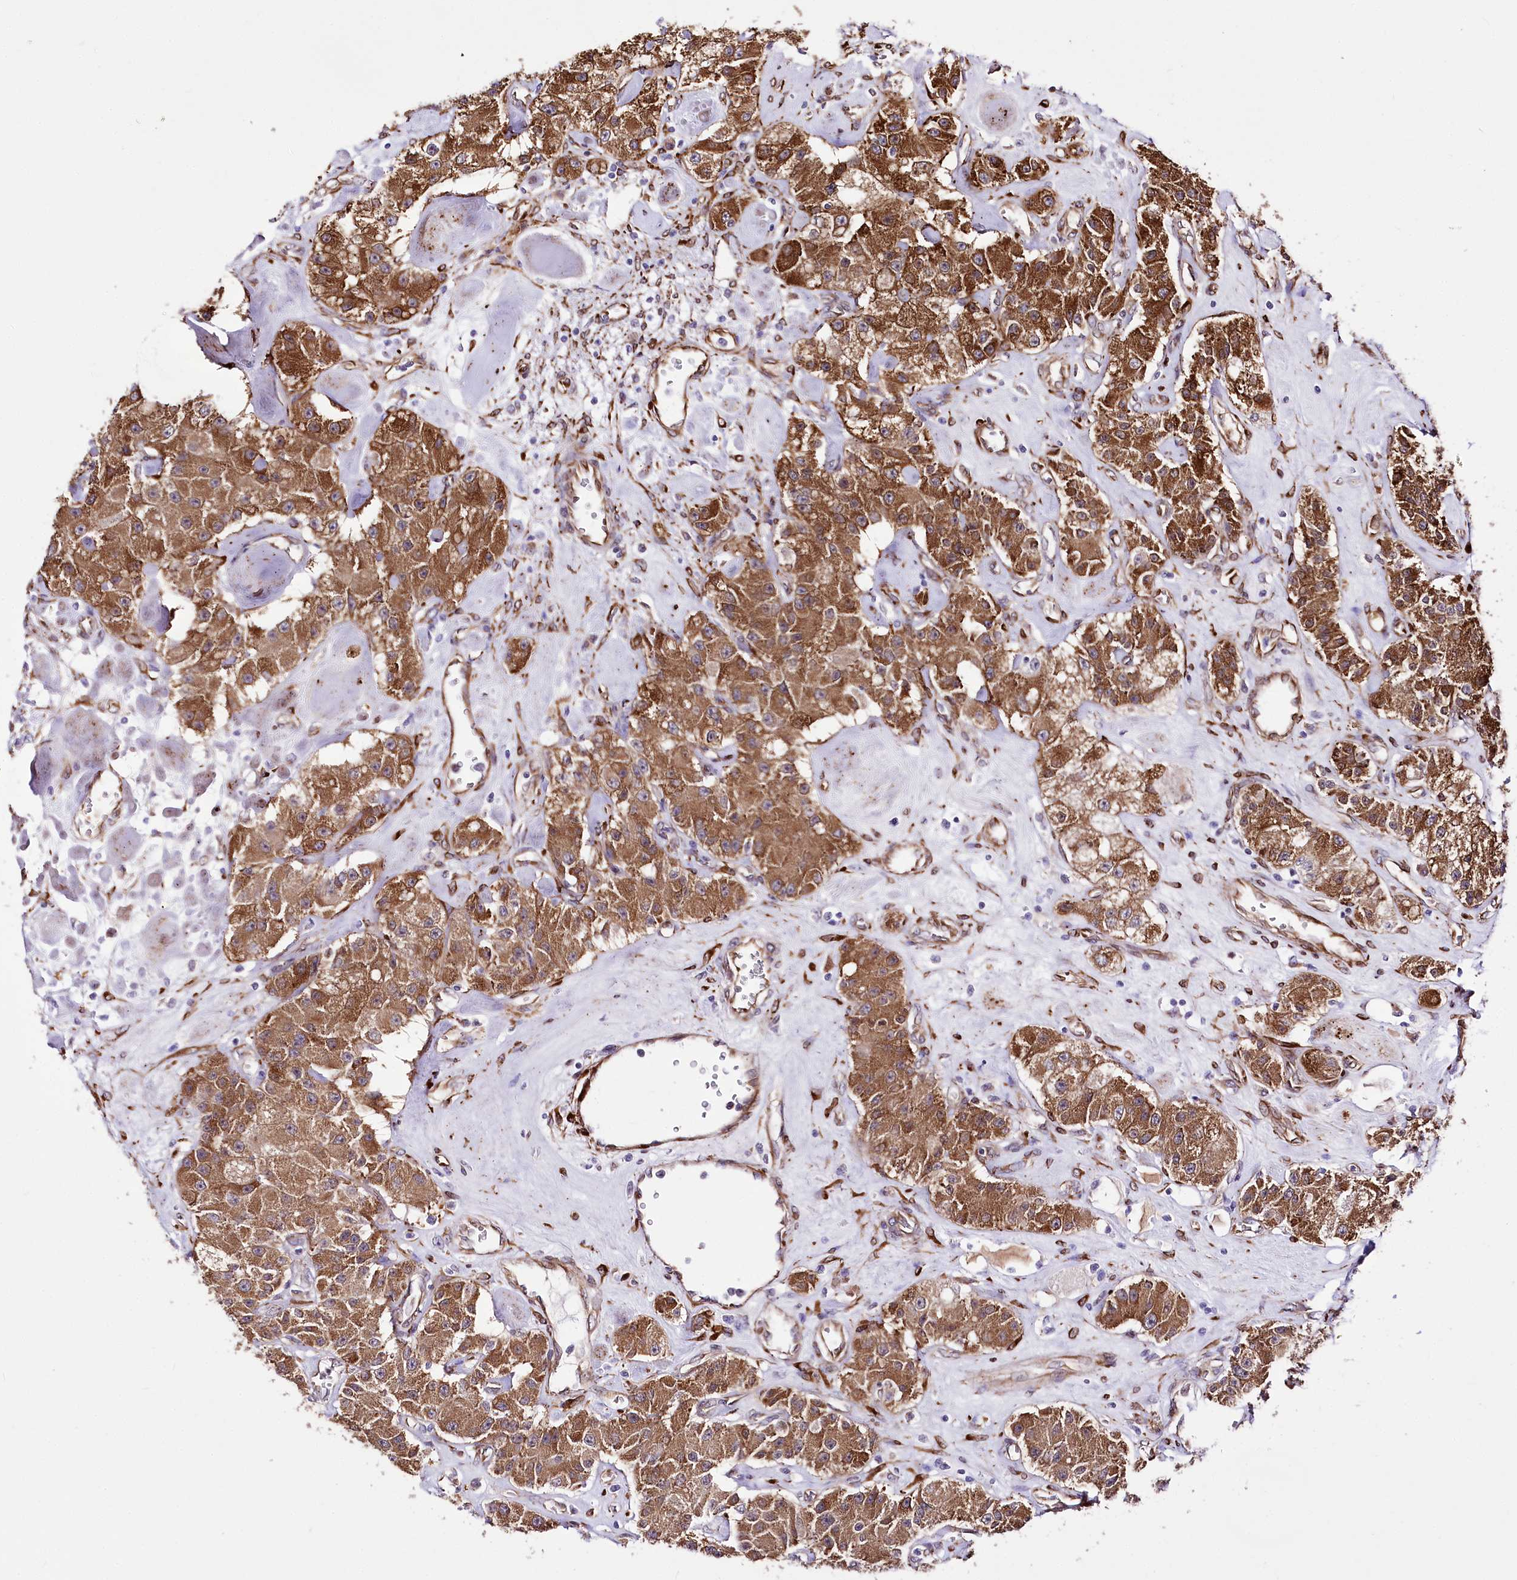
{"staining": {"intensity": "moderate", "quantity": ">75%", "location": "cytoplasmic/membranous"}, "tissue": "carcinoid", "cell_type": "Tumor cells", "image_type": "cancer", "snomed": [{"axis": "morphology", "description": "Carcinoid, malignant, NOS"}, {"axis": "topography", "description": "Pancreas"}], "caption": "A photomicrograph of human carcinoid stained for a protein demonstrates moderate cytoplasmic/membranous brown staining in tumor cells.", "gene": "WWC1", "patient": {"sex": "male", "age": 41}}